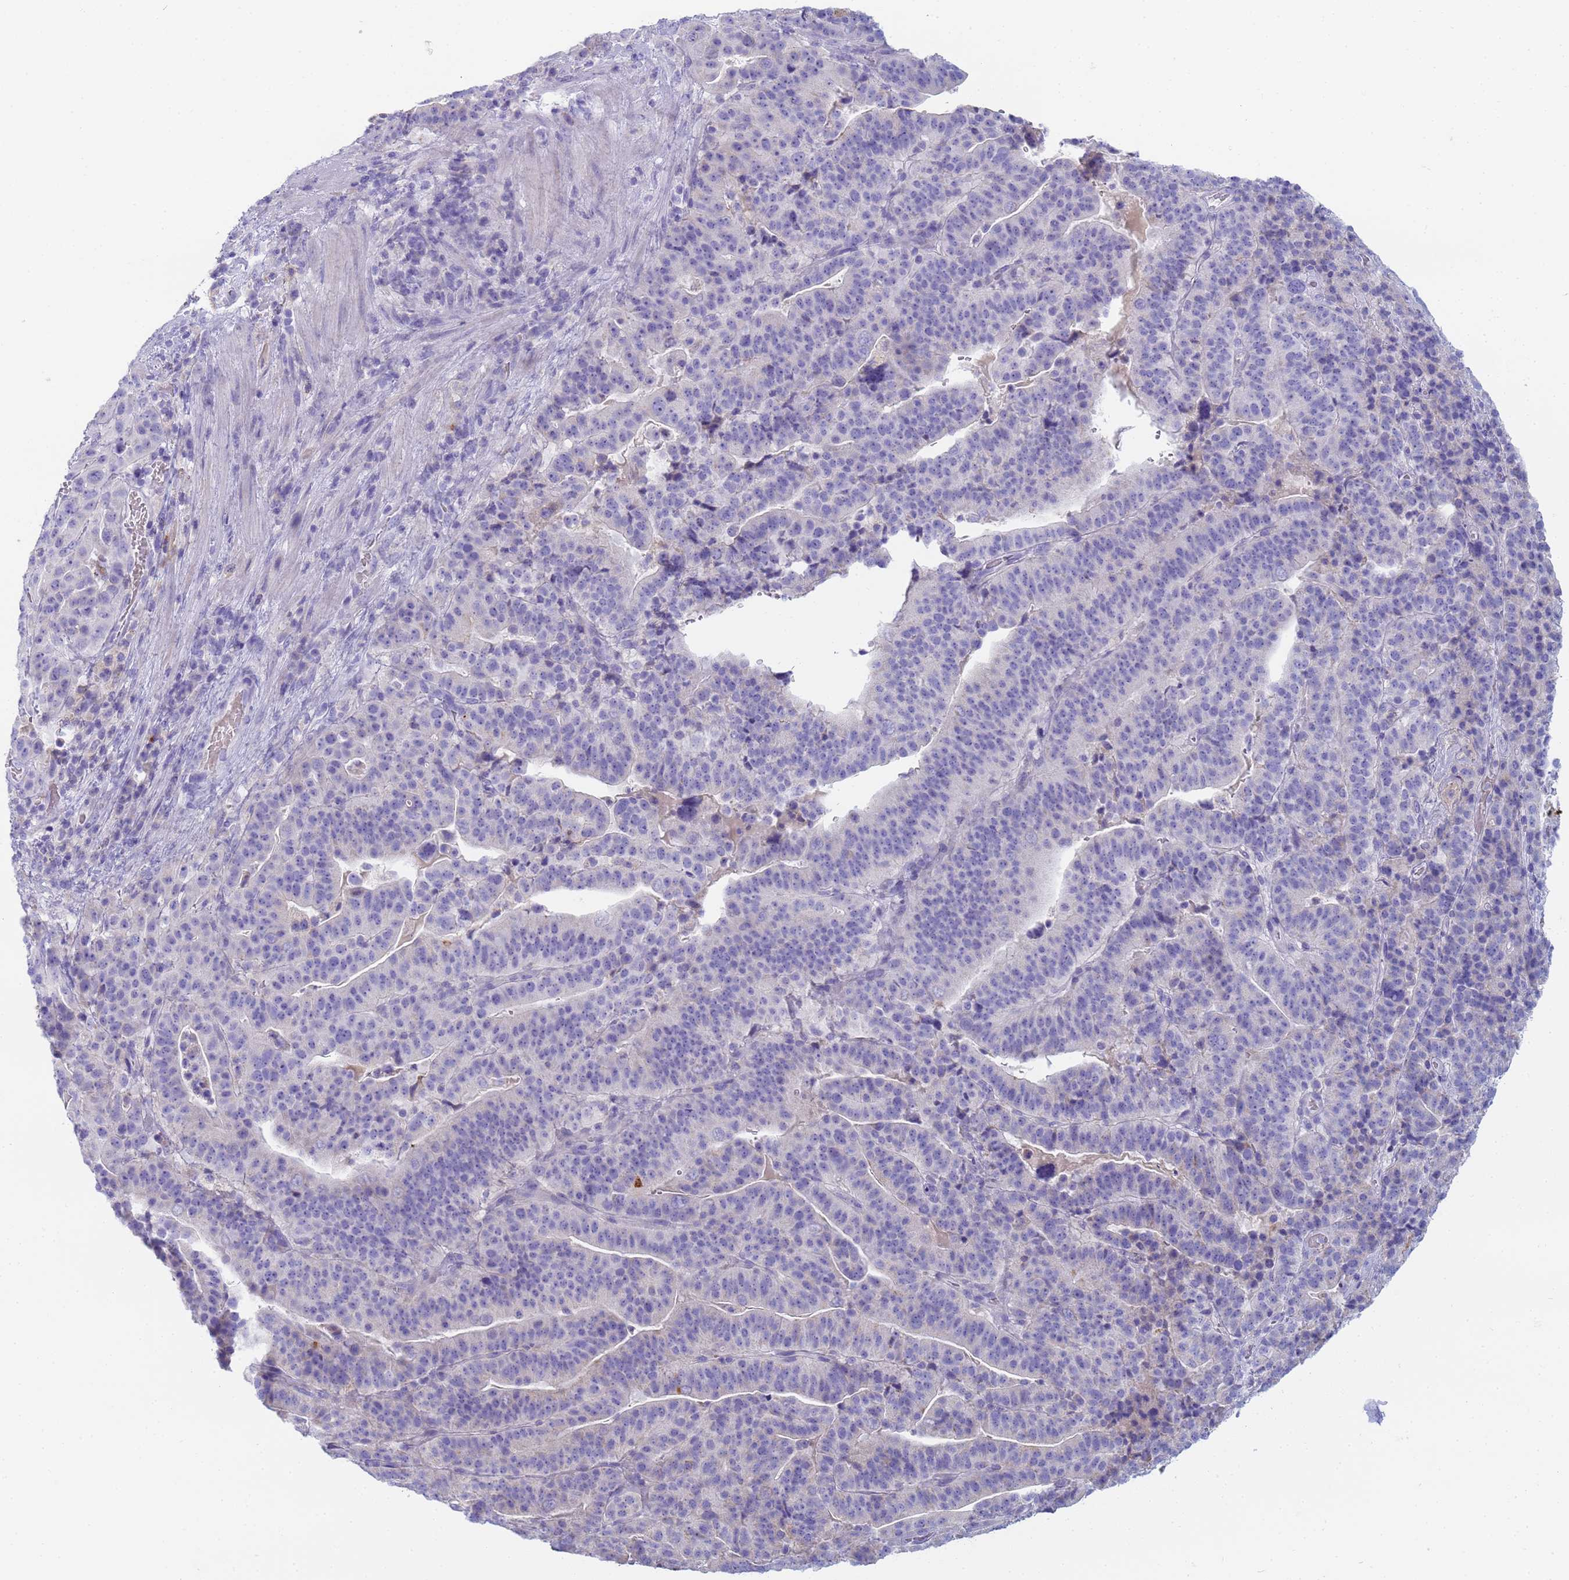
{"staining": {"intensity": "negative", "quantity": "none", "location": "none"}, "tissue": "stomach cancer", "cell_type": "Tumor cells", "image_type": "cancer", "snomed": [{"axis": "morphology", "description": "Adenocarcinoma, NOS"}, {"axis": "topography", "description": "Stomach"}], "caption": "A photomicrograph of stomach cancer stained for a protein exhibits no brown staining in tumor cells.", "gene": "CR1", "patient": {"sex": "male", "age": 48}}